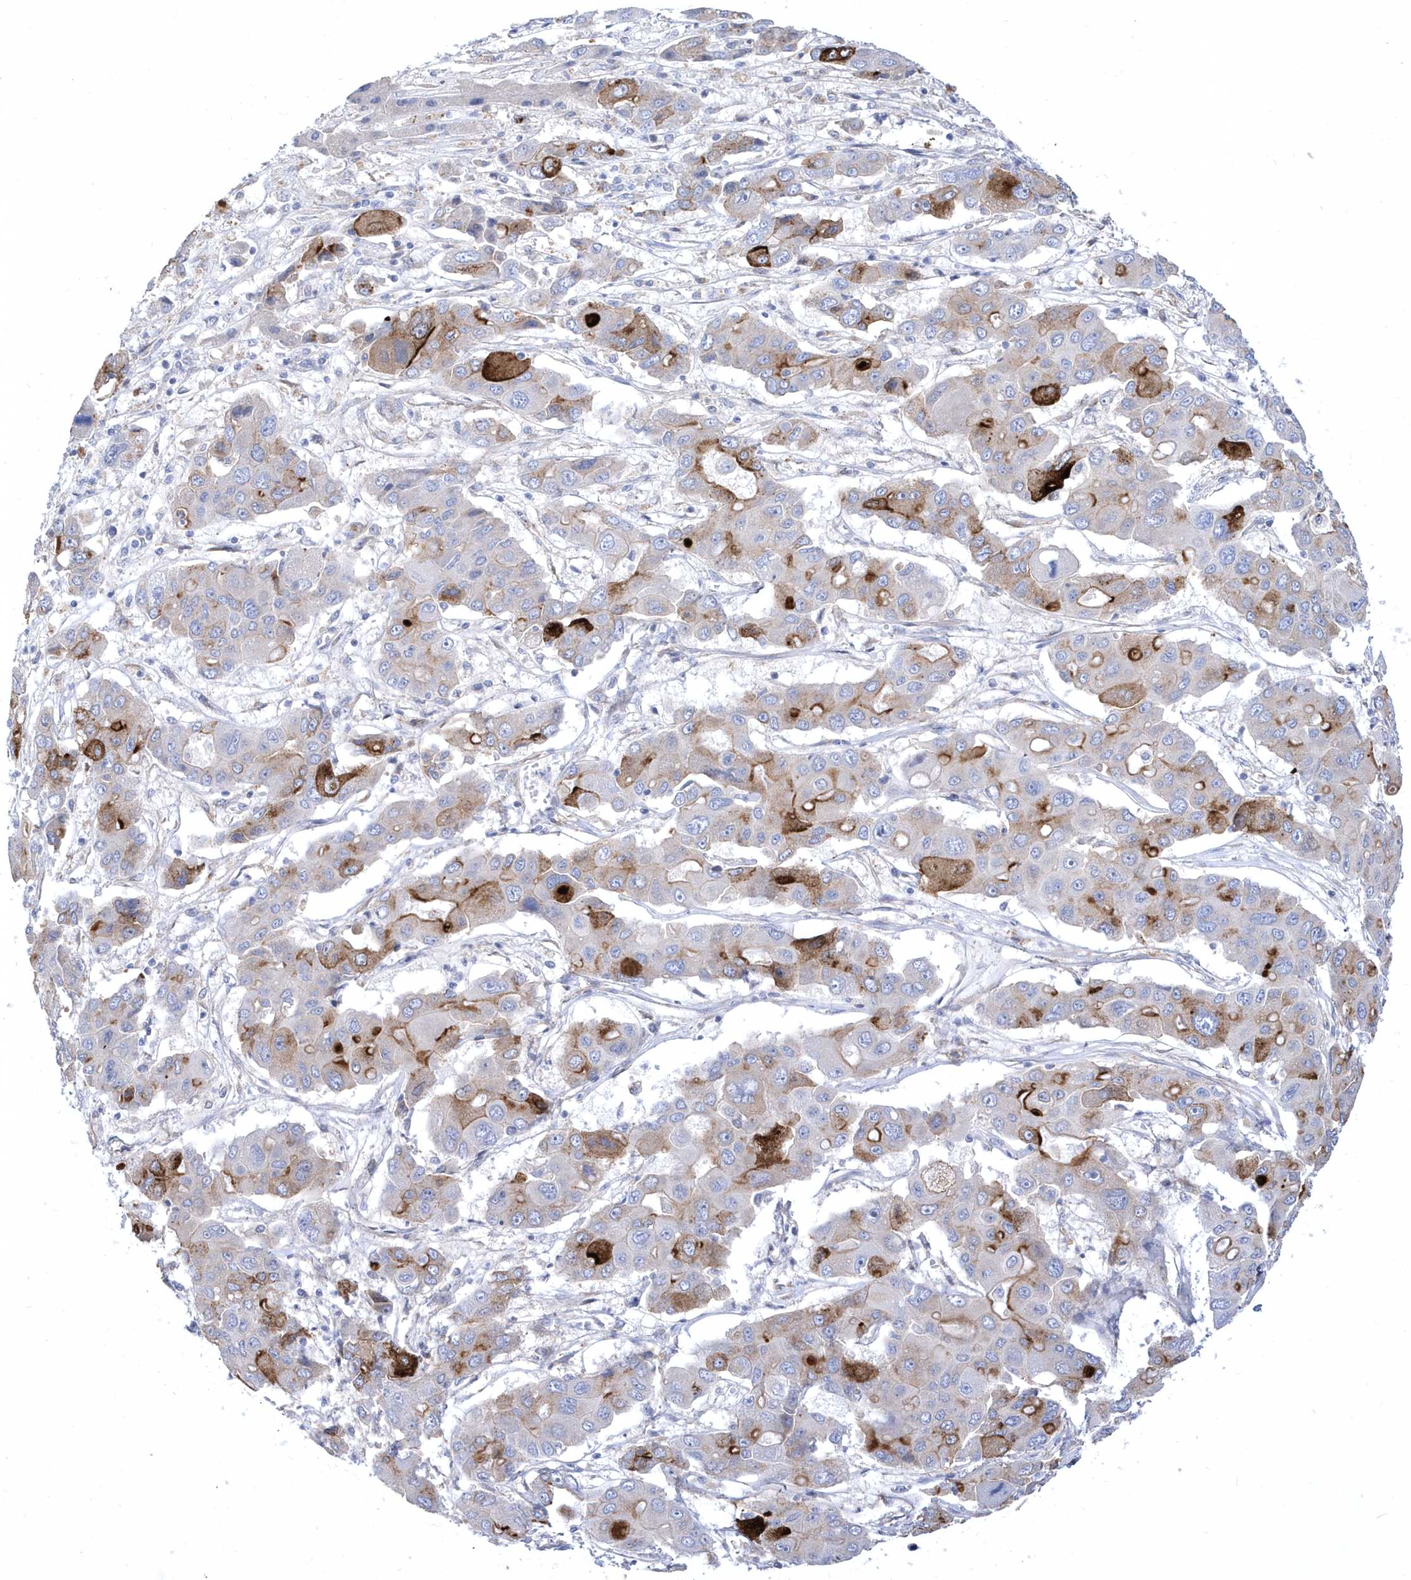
{"staining": {"intensity": "strong", "quantity": "<25%", "location": "cytoplasmic/membranous"}, "tissue": "liver cancer", "cell_type": "Tumor cells", "image_type": "cancer", "snomed": [{"axis": "morphology", "description": "Cholangiocarcinoma"}, {"axis": "topography", "description": "Liver"}], "caption": "There is medium levels of strong cytoplasmic/membranous expression in tumor cells of cholangiocarcinoma (liver), as demonstrated by immunohistochemical staining (brown color).", "gene": "LONRF2", "patient": {"sex": "male", "age": 67}}